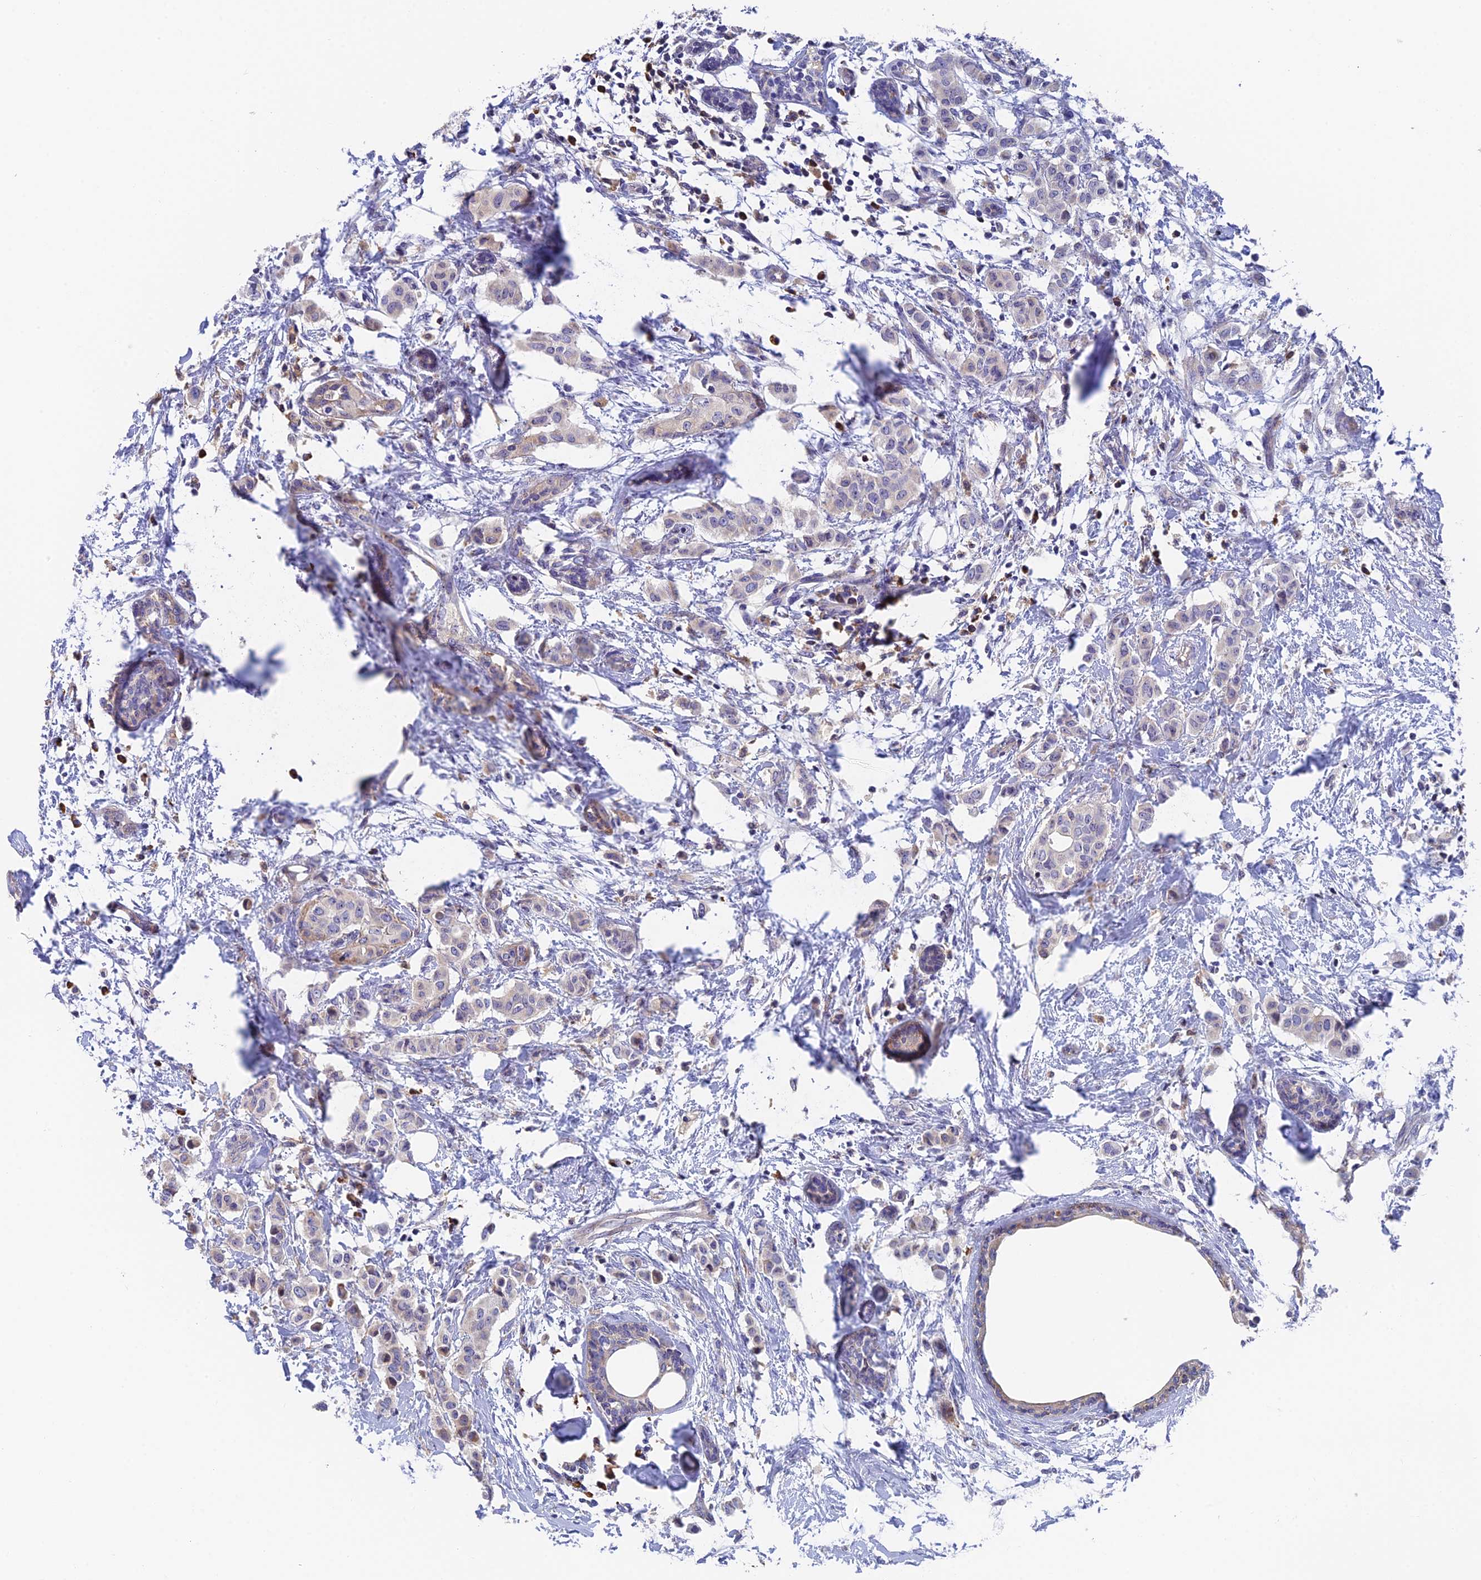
{"staining": {"intensity": "negative", "quantity": "none", "location": "none"}, "tissue": "breast cancer", "cell_type": "Tumor cells", "image_type": "cancer", "snomed": [{"axis": "morphology", "description": "Duct carcinoma"}, {"axis": "topography", "description": "Breast"}], "caption": "Tumor cells are negative for brown protein staining in breast cancer (infiltrating ductal carcinoma).", "gene": "IPO5", "patient": {"sex": "female", "age": 40}}